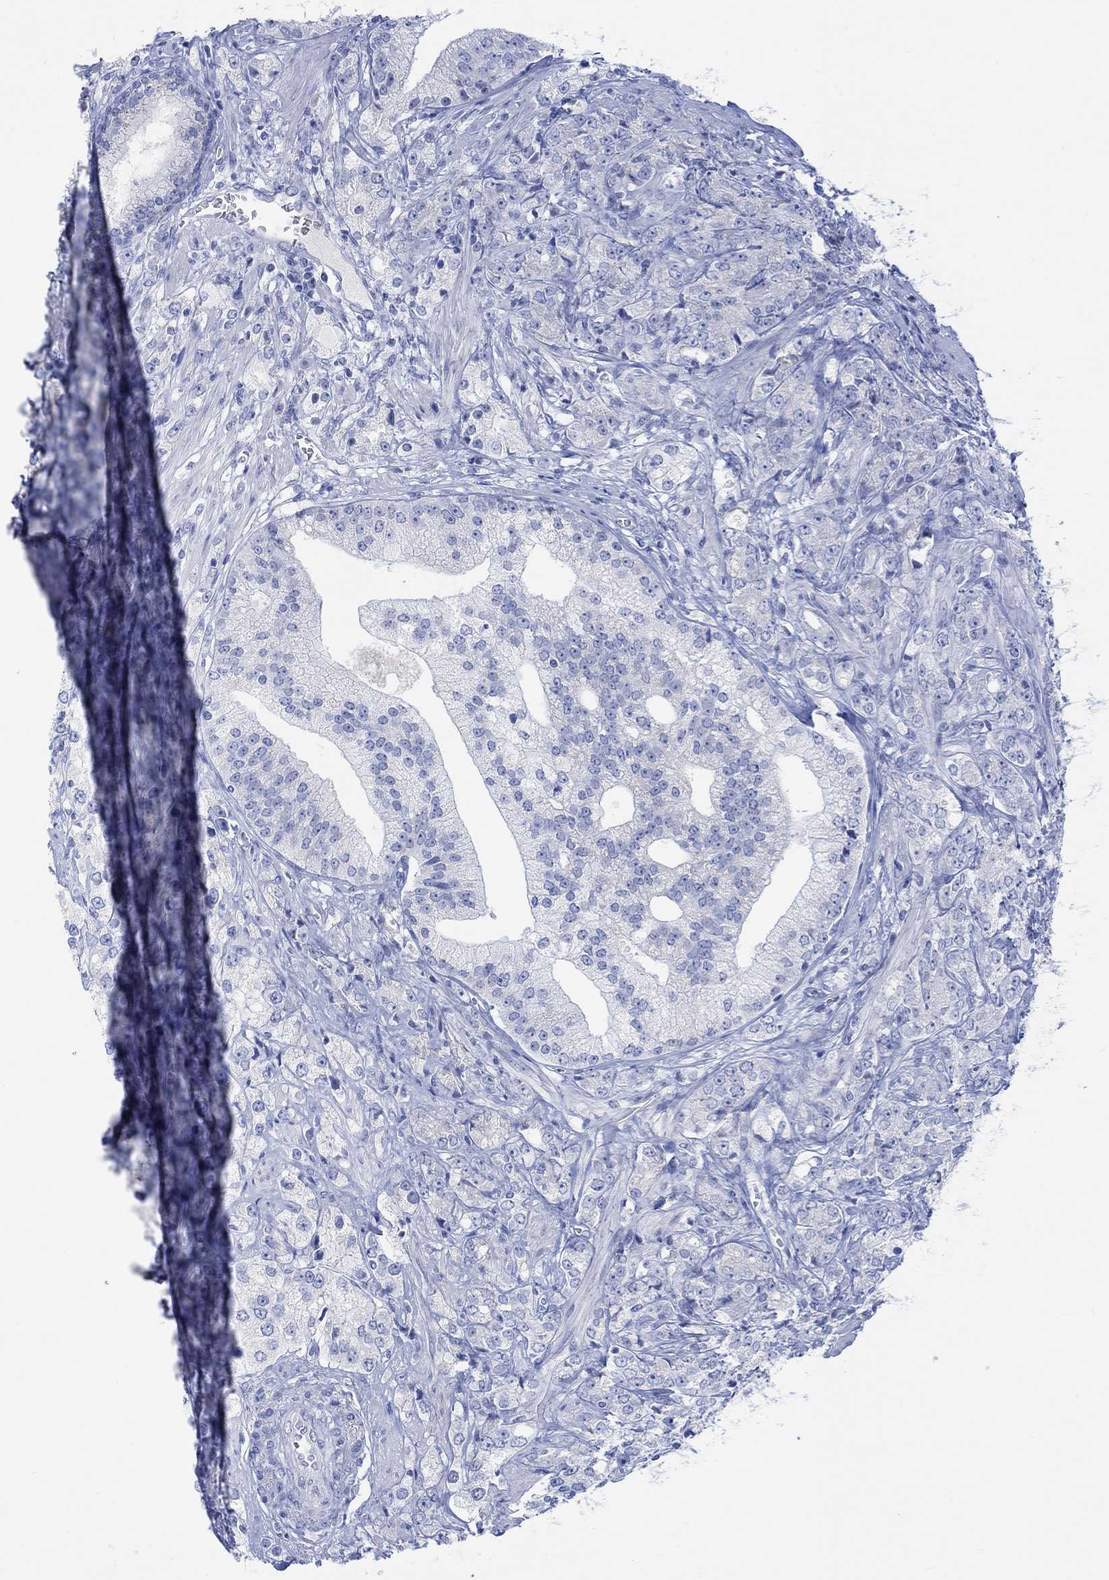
{"staining": {"intensity": "negative", "quantity": "none", "location": "none"}, "tissue": "prostate cancer", "cell_type": "Tumor cells", "image_type": "cancer", "snomed": [{"axis": "morphology", "description": "Adenocarcinoma, NOS"}, {"axis": "topography", "description": "Prostate and seminal vesicle, NOS"}, {"axis": "topography", "description": "Prostate"}], "caption": "DAB (3,3'-diaminobenzidine) immunohistochemical staining of human prostate cancer (adenocarcinoma) shows no significant staining in tumor cells.", "gene": "CALCA", "patient": {"sex": "male", "age": 68}}